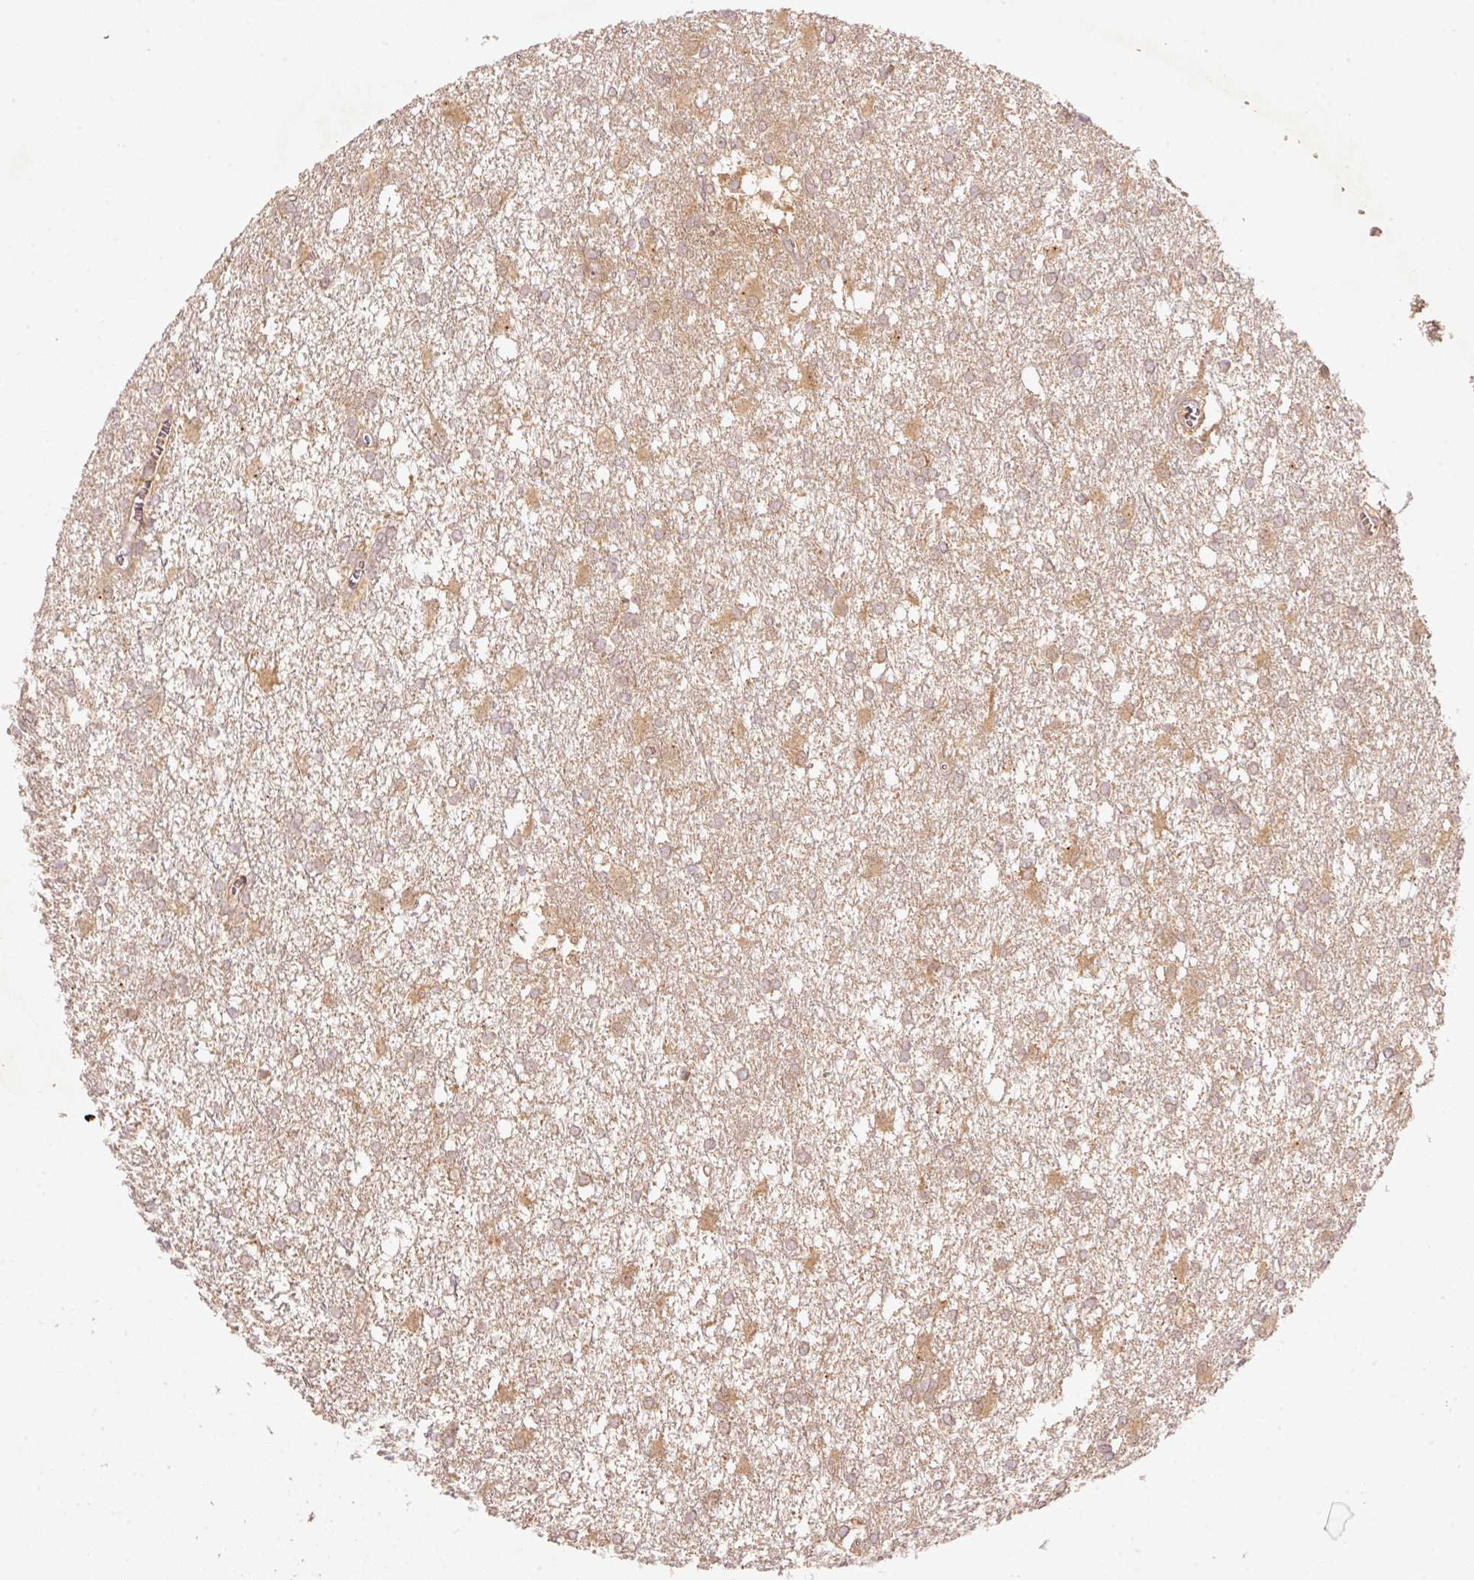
{"staining": {"intensity": "weak", "quantity": ">75%", "location": "cytoplasmic/membranous"}, "tissue": "glioma", "cell_type": "Tumor cells", "image_type": "cancer", "snomed": [{"axis": "morphology", "description": "Glioma, malignant, High grade"}, {"axis": "topography", "description": "Brain"}], "caption": "Protein analysis of malignant high-grade glioma tissue exhibits weak cytoplasmic/membranous staining in approximately >75% of tumor cells. The protein of interest is stained brown, and the nuclei are stained in blue (DAB IHC with brightfield microscopy, high magnification).", "gene": "PCDHB1", "patient": {"sex": "male", "age": 48}}